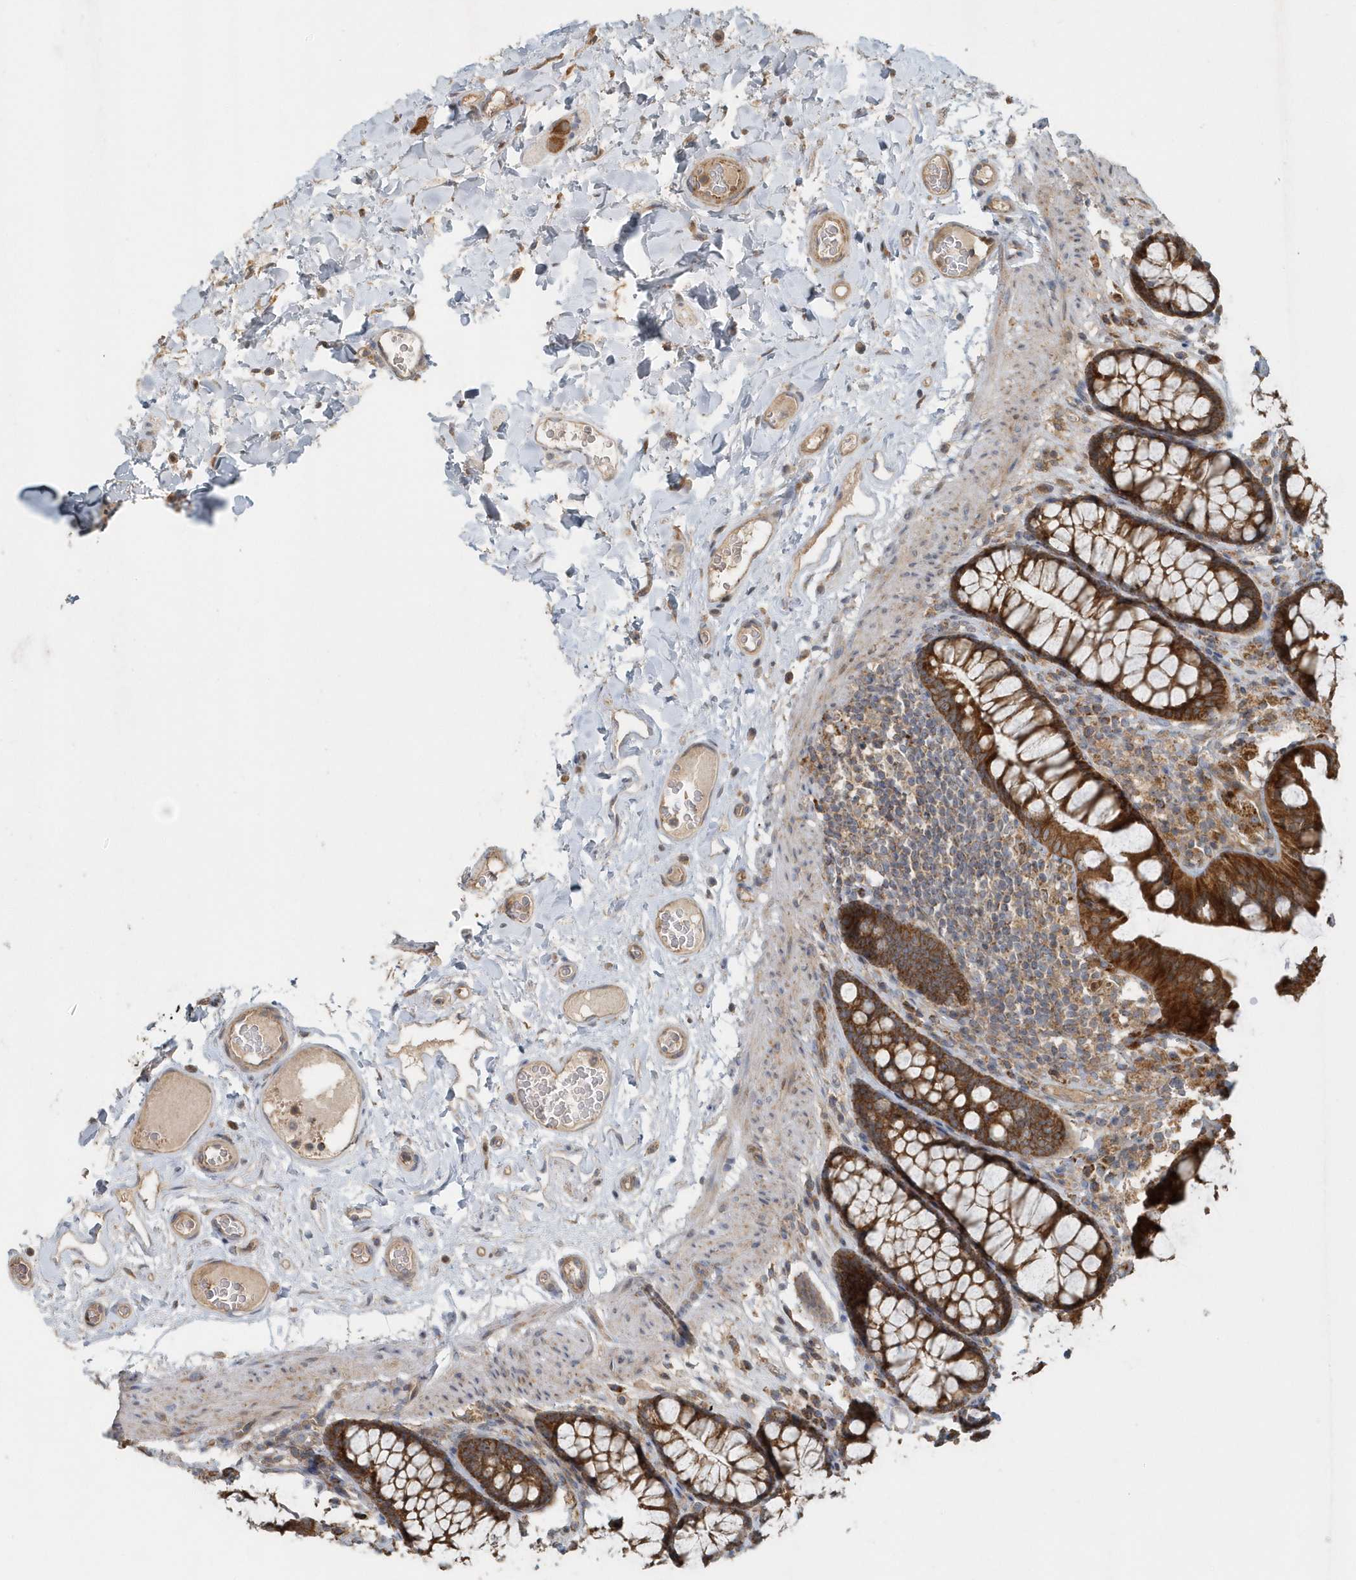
{"staining": {"intensity": "moderate", "quantity": ">75%", "location": "cytoplasmic/membranous"}, "tissue": "colon", "cell_type": "Endothelial cells", "image_type": "normal", "snomed": [{"axis": "morphology", "description": "Normal tissue, NOS"}, {"axis": "topography", "description": "Colon"}], "caption": "Colon stained with immunohistochemistry shows moderate cytoplasmic/membranous positivity in about >75% of endothelial cells.", "gene": "MMUT", "patient": {"sex": "female", "age": 55}}